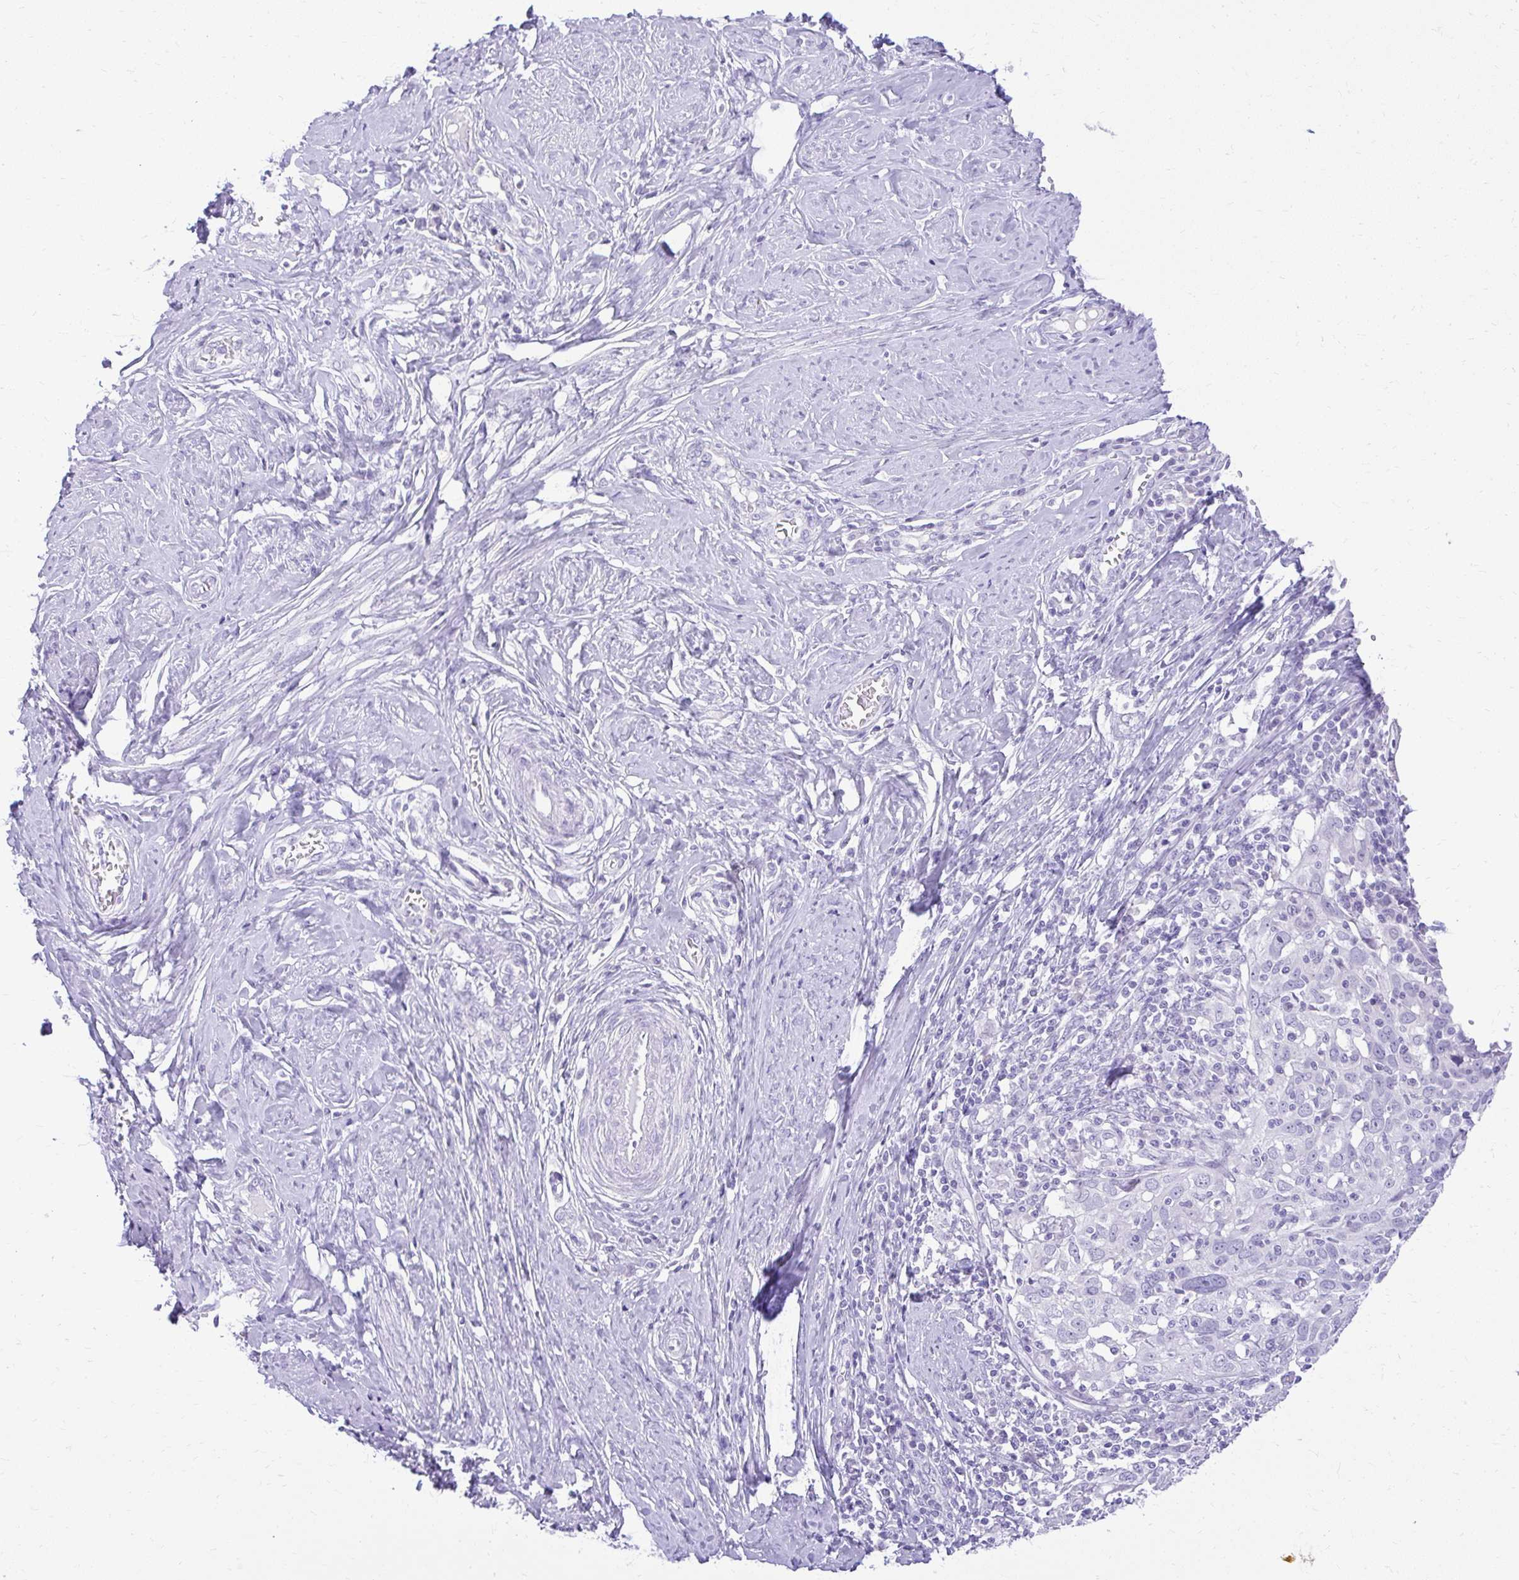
{"staining": {"intensity": "negative", "quantity": "none", "location": "none"}, "tissue": "cervical cancer", "cell_type": "Tumor cells", "image_type": "cancer", "snomed": [{"axis": "morphology", "description": "Normal tissue, NOS"}, {"axis": "morphology", "description": "Squamous cell carcinoma, NOS"}, {"axis": "topography", "description": "Cervix"}], "caption": "IHC of cervical cancer (squamous cell carcinoma) shows no positivity in tumor cells.", "gene": "PRAP1", "patient": {"sex": "female", "age": 31}}